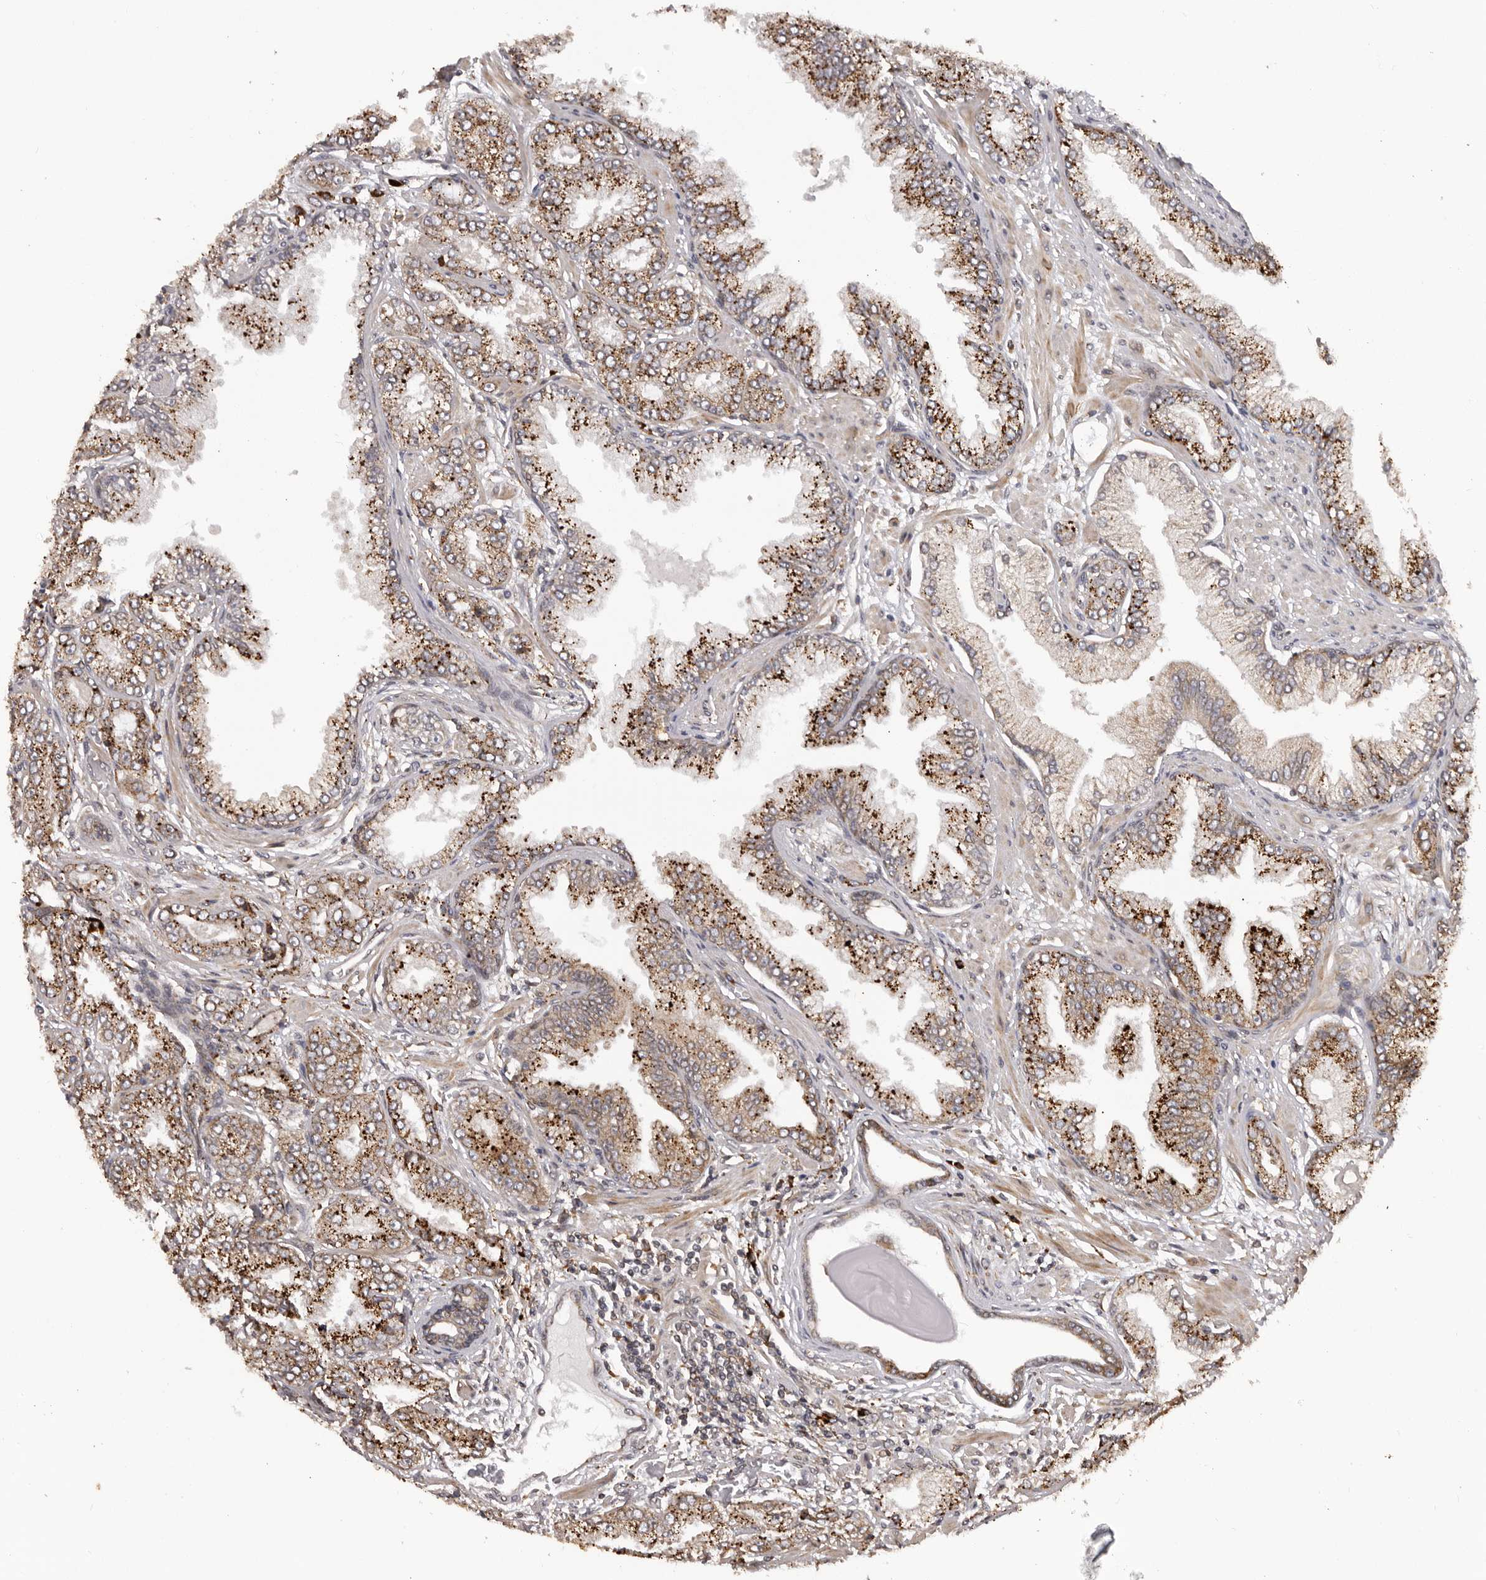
{"staining": {"intensity": "moderate", "quantity": ">75%", "location": "cytoplasmic/membranous"}, "tissue": "prostate cancer", "cell_type": "Tumor cells", "image_type": "cancer", "snomed": [{"axis": "morphology", "description": "Adenocarcinoma, High grade"}, {"axis": "topography", "description": "Prostate"}], "caption": "Tumor cells show moderate cytoplasmic/membranous positivity in about >75% of cells in adenocarcinoma (high-grade) (prostate).", "gene": "NUP43", "patient": {"sex": "male", "age": 71}}